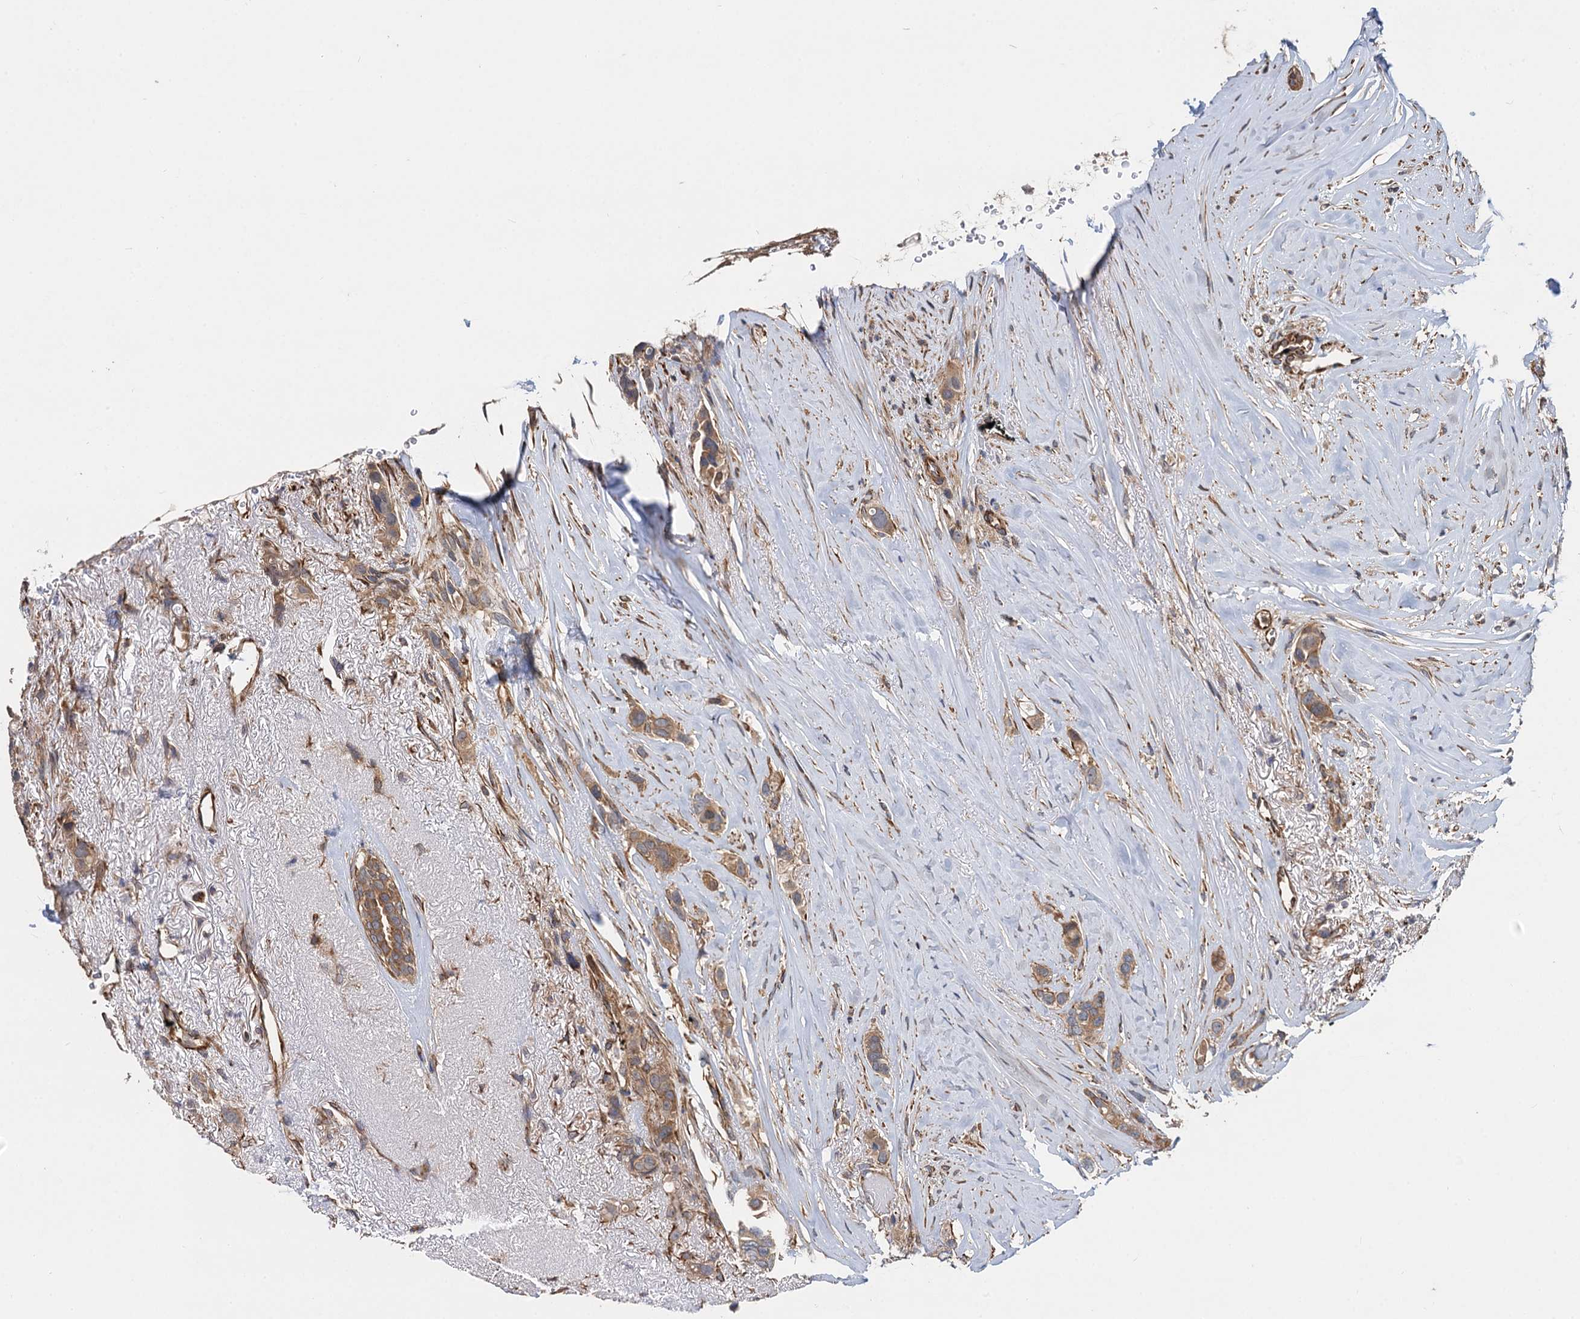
{"staining": {"intensity": "moderate", "quantity": ">75%", "location": "cytoplasmic/membranous"}, "tissue": "breast cancer", "cell_type": "Tumor cells", "image_type": "cancer", "snomed": [{"axis": "morphology", "description": "Lobular carcinoma"}, {"axis": "topography", "description": "Breast"}], "caption": "A brown stain shows moderate cytoplasmic/membranous expression of a protein in human breast cancer (lobular carcinoma) tumor cells. The staining was performed using DAB (3,3'-diaminobenzidine) to visualize the protein expression in brown, while the nuclei were stained in blue with hematoxylin (Magnification: 20x).", "gene": "PJA2", "patient": {"sex": "female", "age": 51}}